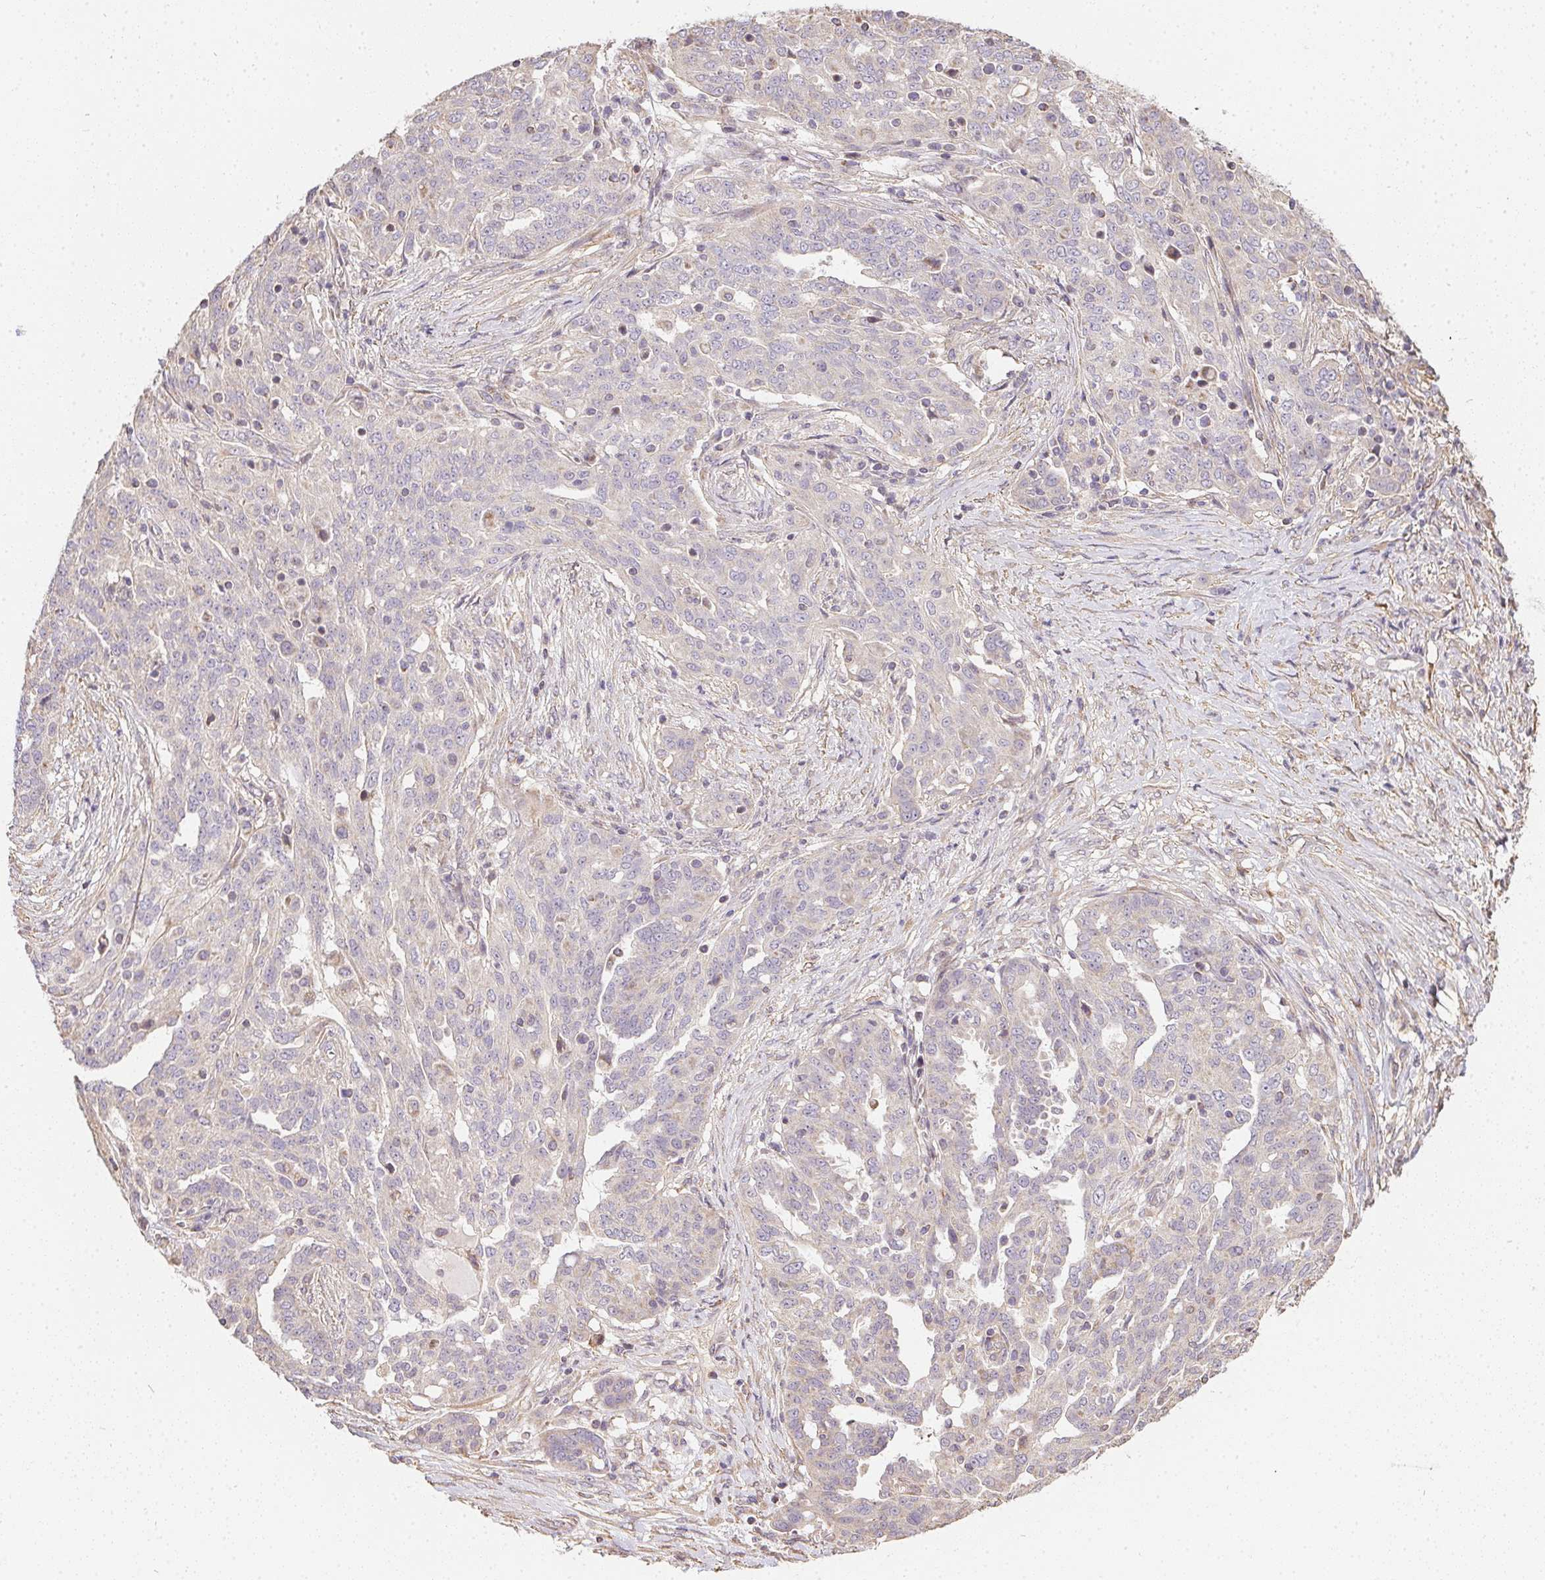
{"staining": {"intensity": "negative", "quantity": "none", "location": "none"}, "tissue": "ovarian cancer", "cell_type": "Tumor cells", "image_type": "cancer", "snomed": [{"axis": "morphology", "description": "Cystadenocarcinoma, serous, NOS"}, {"axis": "topography", "description": "Ovary"}], "caption": "Immunohistochemistry (IHC) of ovarian cancer (serous cystadenocarcinoma) demonstrates no expression in tumor cells. Nuclei are stained in blue.", "gene": "REV3L", "patient": {"sex": "female", "age": 67}}